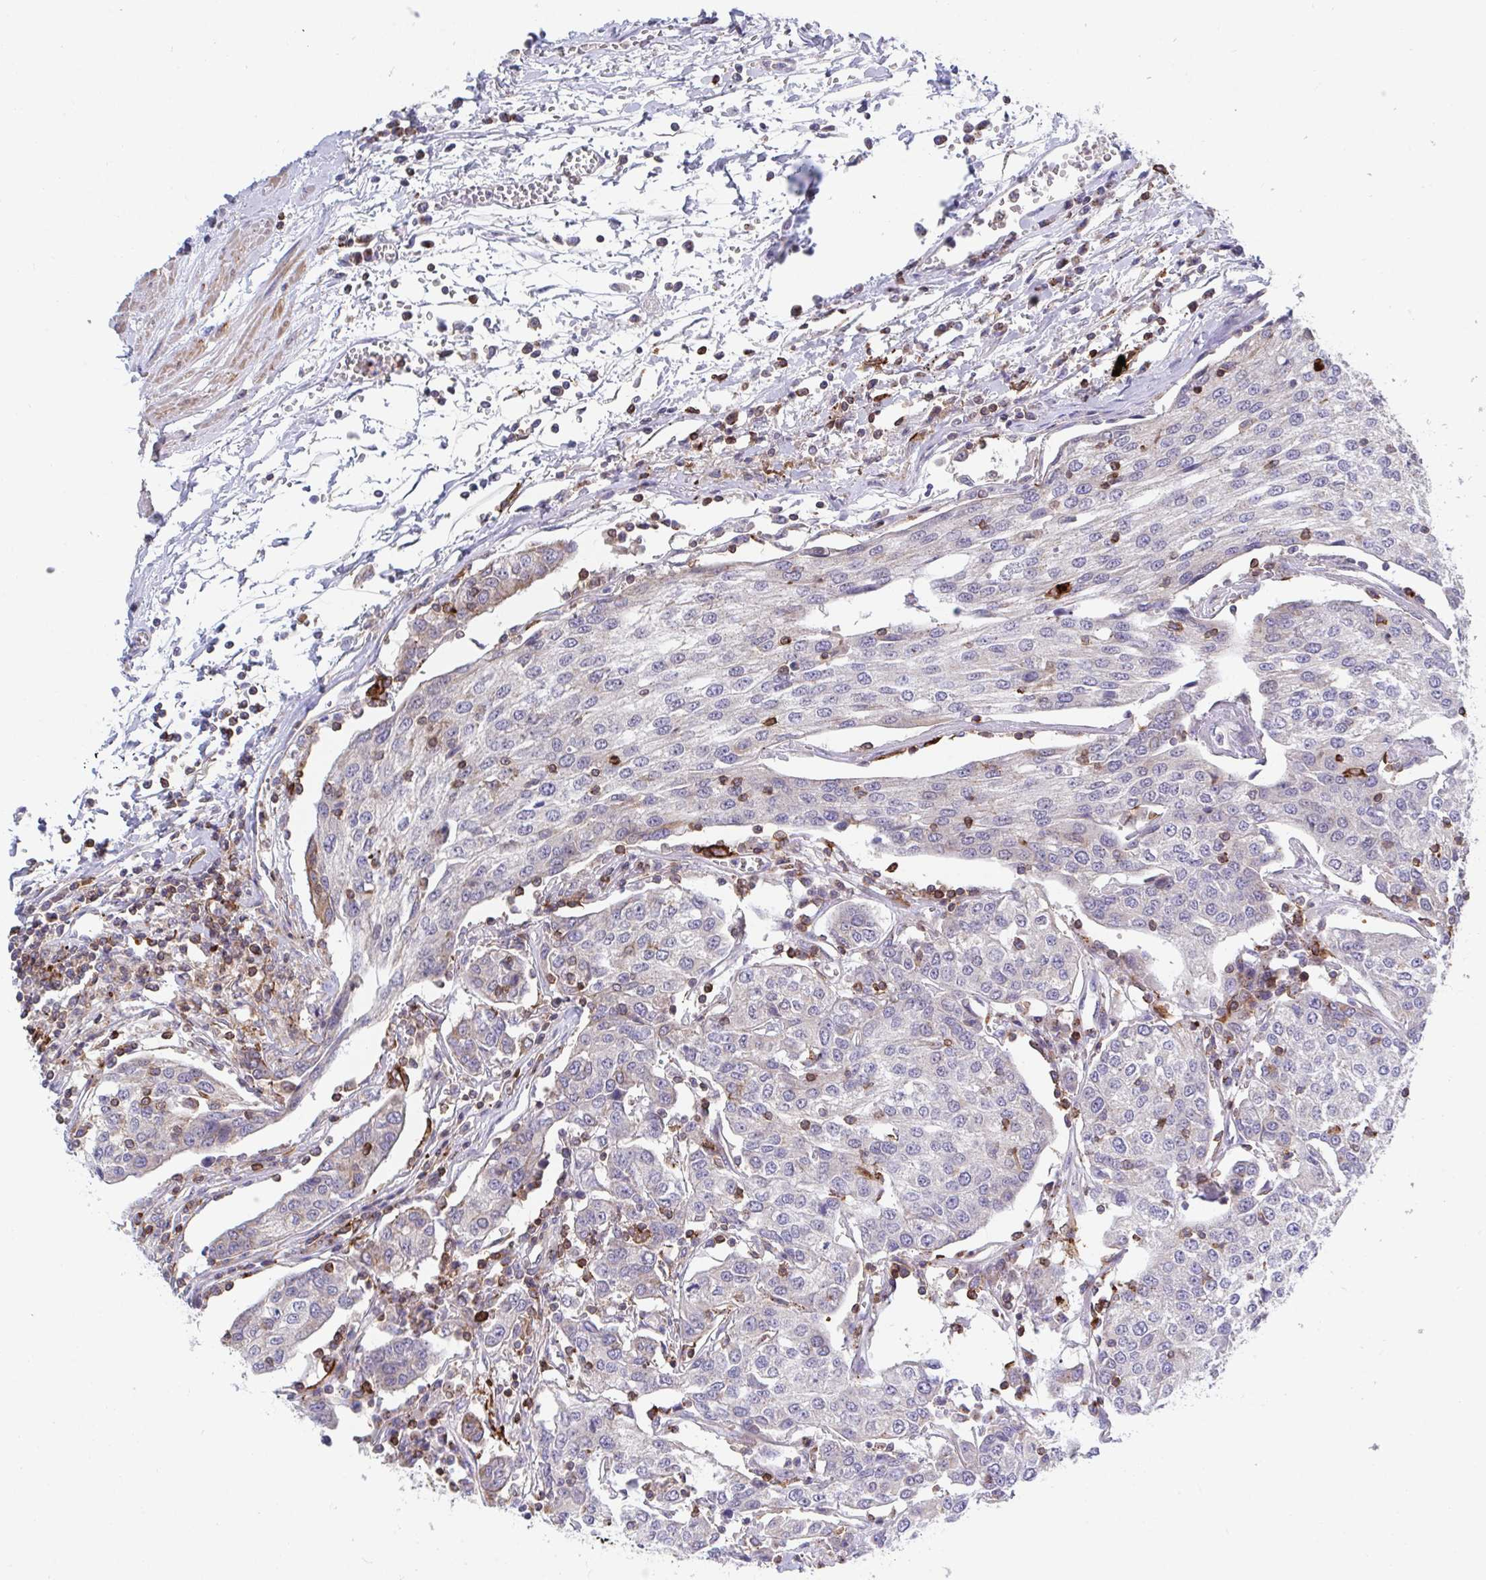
{"staining": {"intensity": "negative", "quantity": "none", "location": "none"}, "tissue": "urothelial cancer", "cell_type": "Tumor cells", "image_type": "cancer", "snomed": [{"axis": "morphology", "description": "Urothelial carcinoma, High grade"}, {"axis": "topography", "description": "Urinary bladder"}], "caption": "Urothelial cancer stained for a protein using immunohistochemistry (IHC) demonstrates no expression tumor cells.", "gene": "FRMD3", "patient": {"sex": "female", "age": 85}}